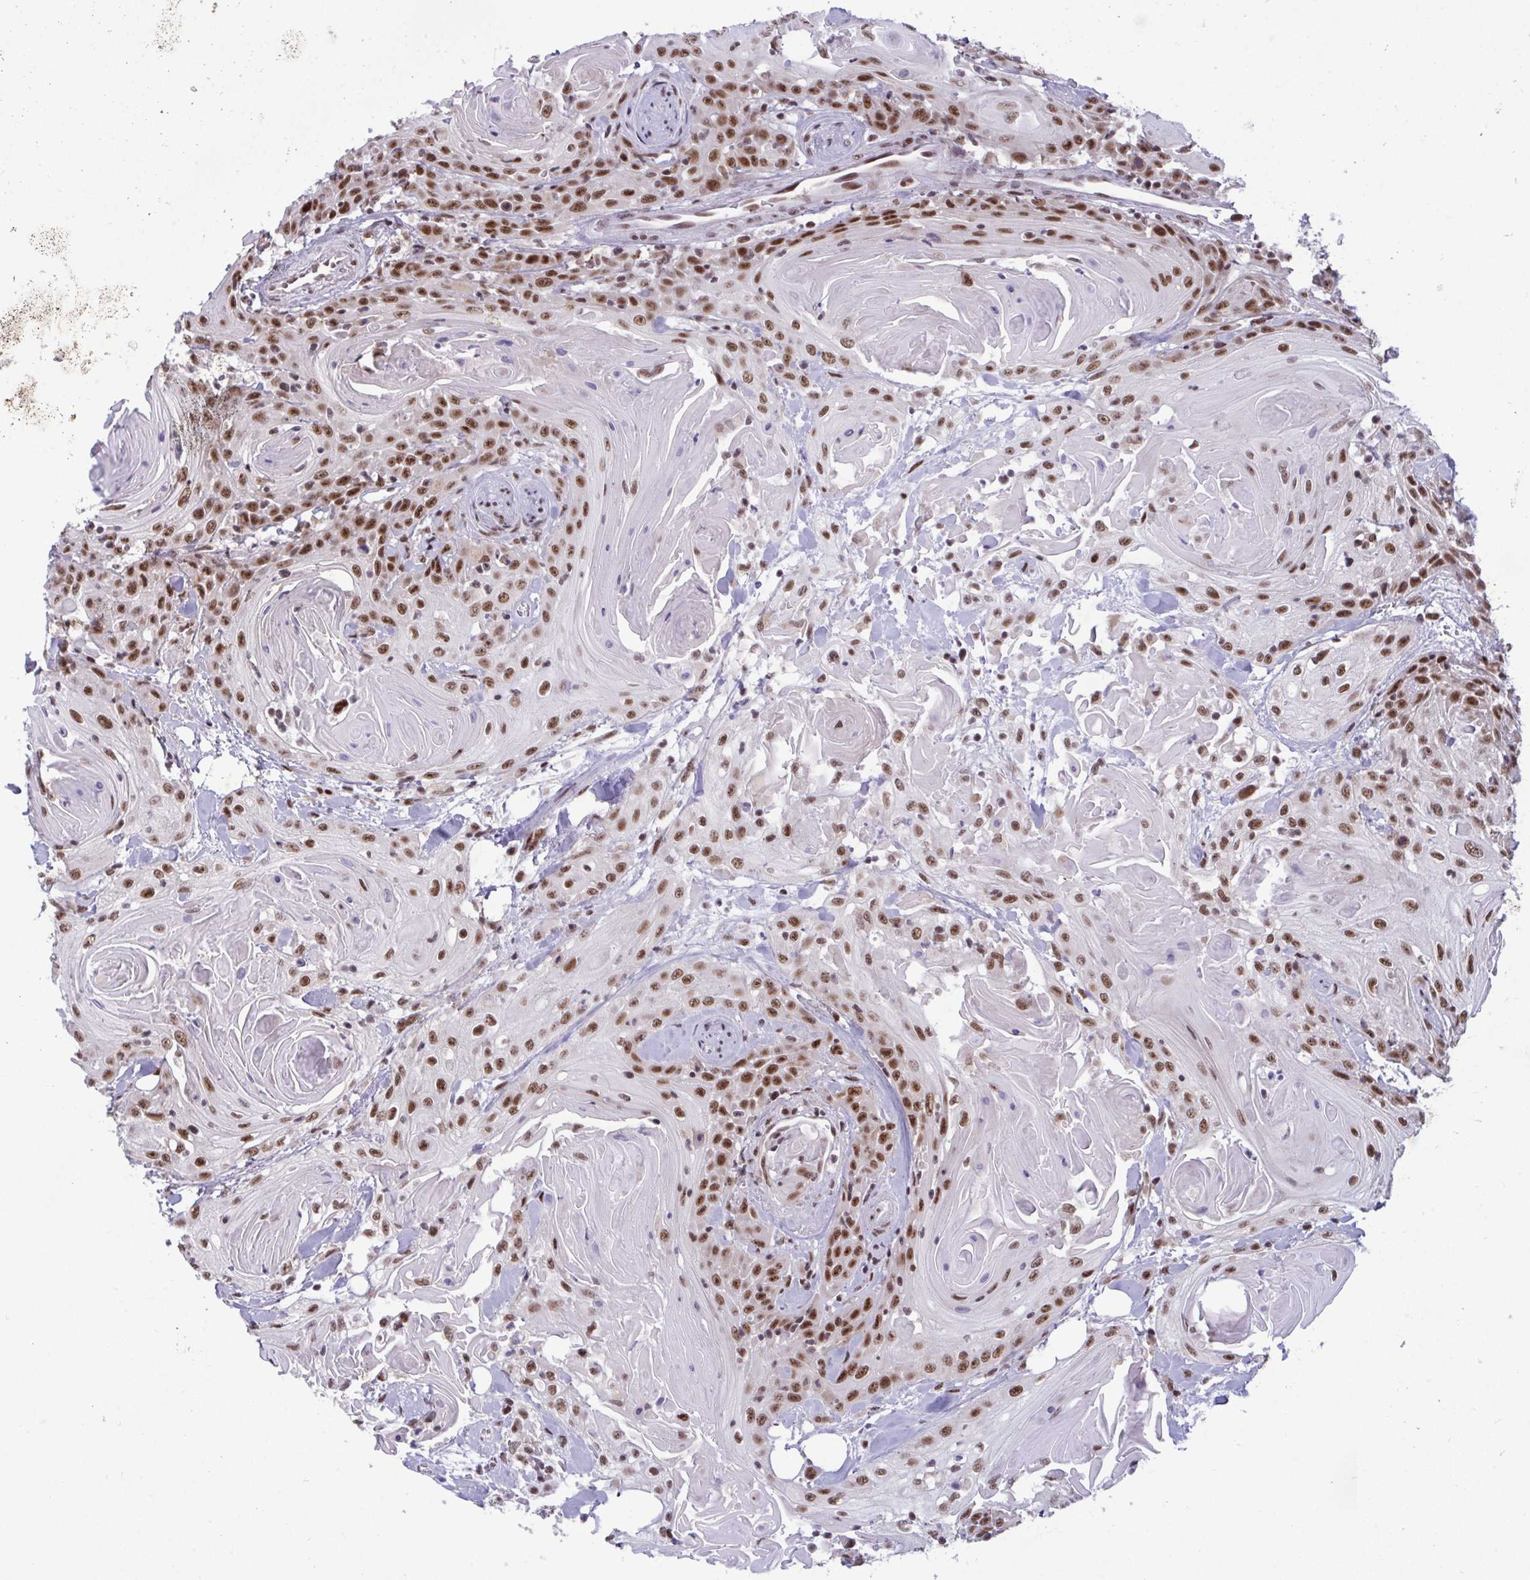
{"staining": {"intensity": "moderate", "quantity": ">75%", "location": "nuclear"}, "tissue": "head and neck cancer", "cell_type": "Tumor cells", "image_type": "cancer", "snomed": [{"axis": "morphology", "description": "Squamous cell carcinoma, NOS"}, {"axis": "topography", "description": "Head-Neck"}], "caption": "Immunohistochemical staining of human head and neck cancer (squamous cell carcinoma) displays moderate nuclear protein positivity in about >75% of tumor cells.", "gene": "WBP11", "patient": {"sex": "female", "age": 84}}